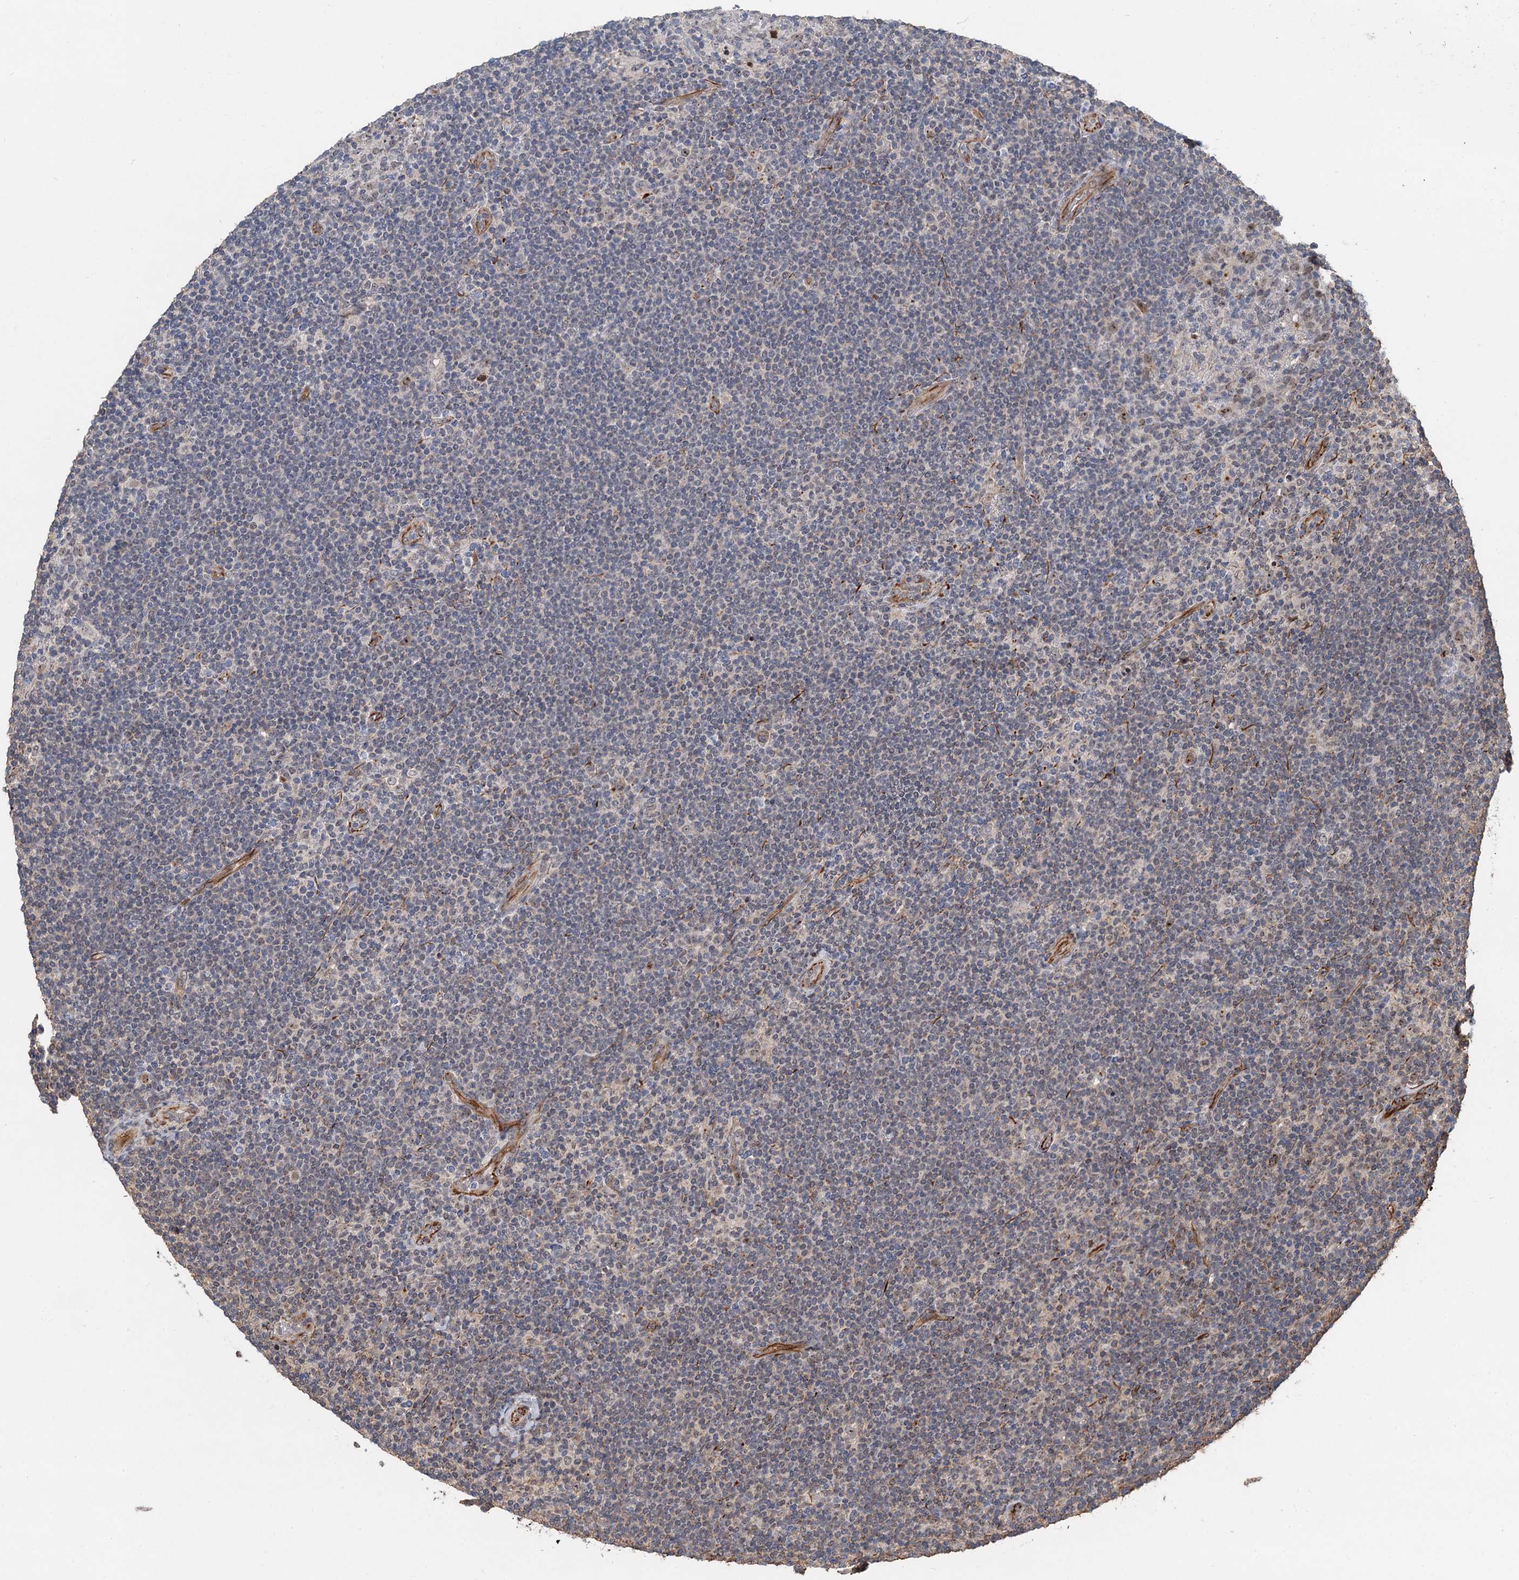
{"staining": {"intensity": "negative", "quantity": "none", "location": "none"}, "tissue": "lymphoma", "cell_type": "Tumor cells", "image_type": "cancer", "snomed": [{"axis": "morphology", "description": "Hodgkin's disease, NOS"}, {"axis": "topography", "description": "Lymph node"}], "caption": "DAB (3,3'-diaminobenzidine) immunohistochemical staining of human lymphoma demonstrates no significant positivity in tumor cells.", "gene": "TMA16", "patient": {"sex": "female", "age": 57}}